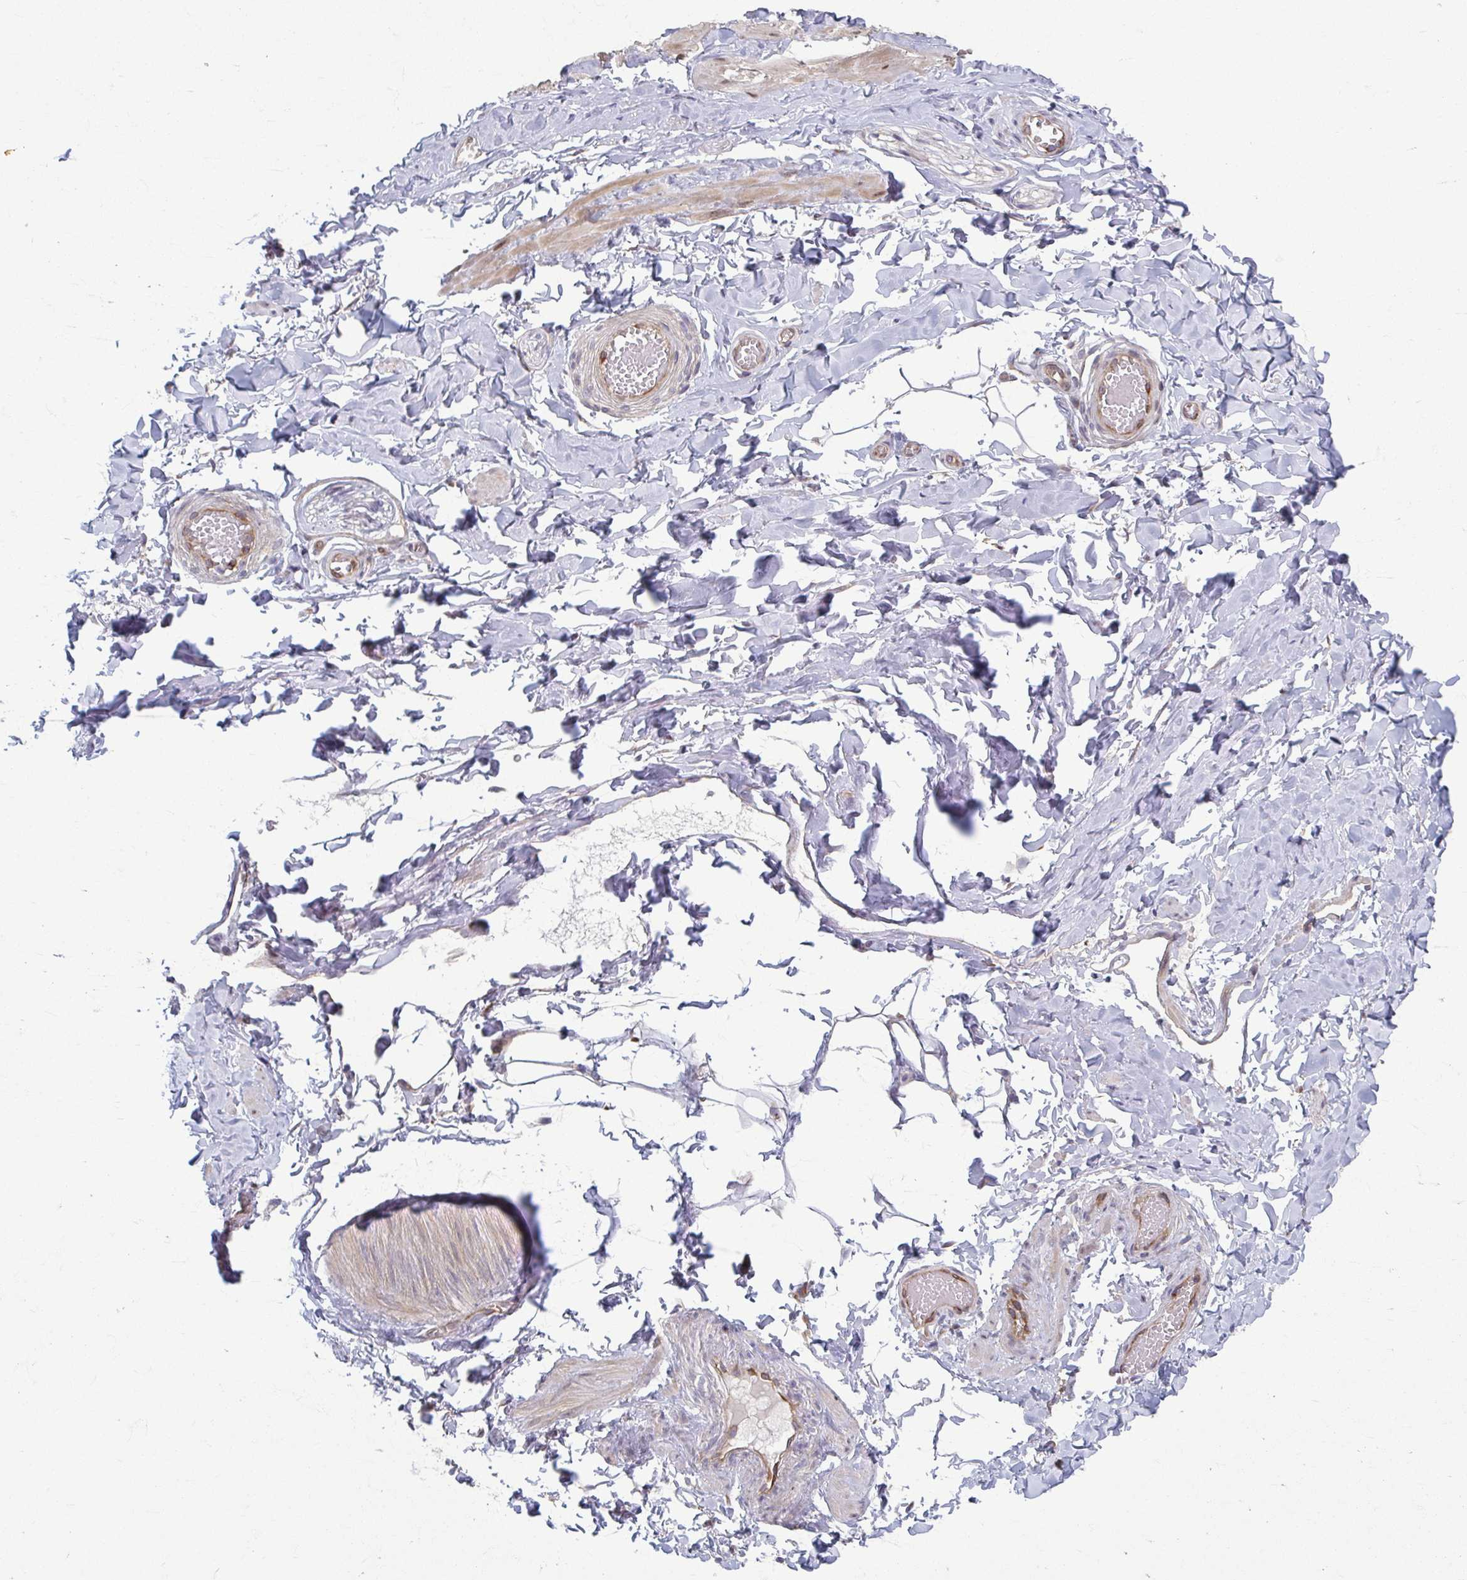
{"staining": {"intensity": "negative", "quantity": "none", "location": "none"}, "tissue": "adipose tissue", "cell_type": "Adipocytes", "image_type": "normal", "snomed": [{"axis": "morphology", "description": "Normal tissue, NOS"}, {"axis": "topography", "description": "Soft tissue"}, {"axis": "topography", "description": "Adipose tissue"}, {"axis": "topography", "description": "Vascular tissue"}, {"axis": "topography", "description": "Peripheral nerve tissue"}], "caption": "IHC image of benign human adipose tissue stained for a protein (brown), which demonstrates no positivity in adipocytes. (DAB (3,3'-diaminobenzidine) immunohistochemistry with hematoxylin counter stain).", "gene": "EID2B", "patient": {"sex": "male", "age": 29}}